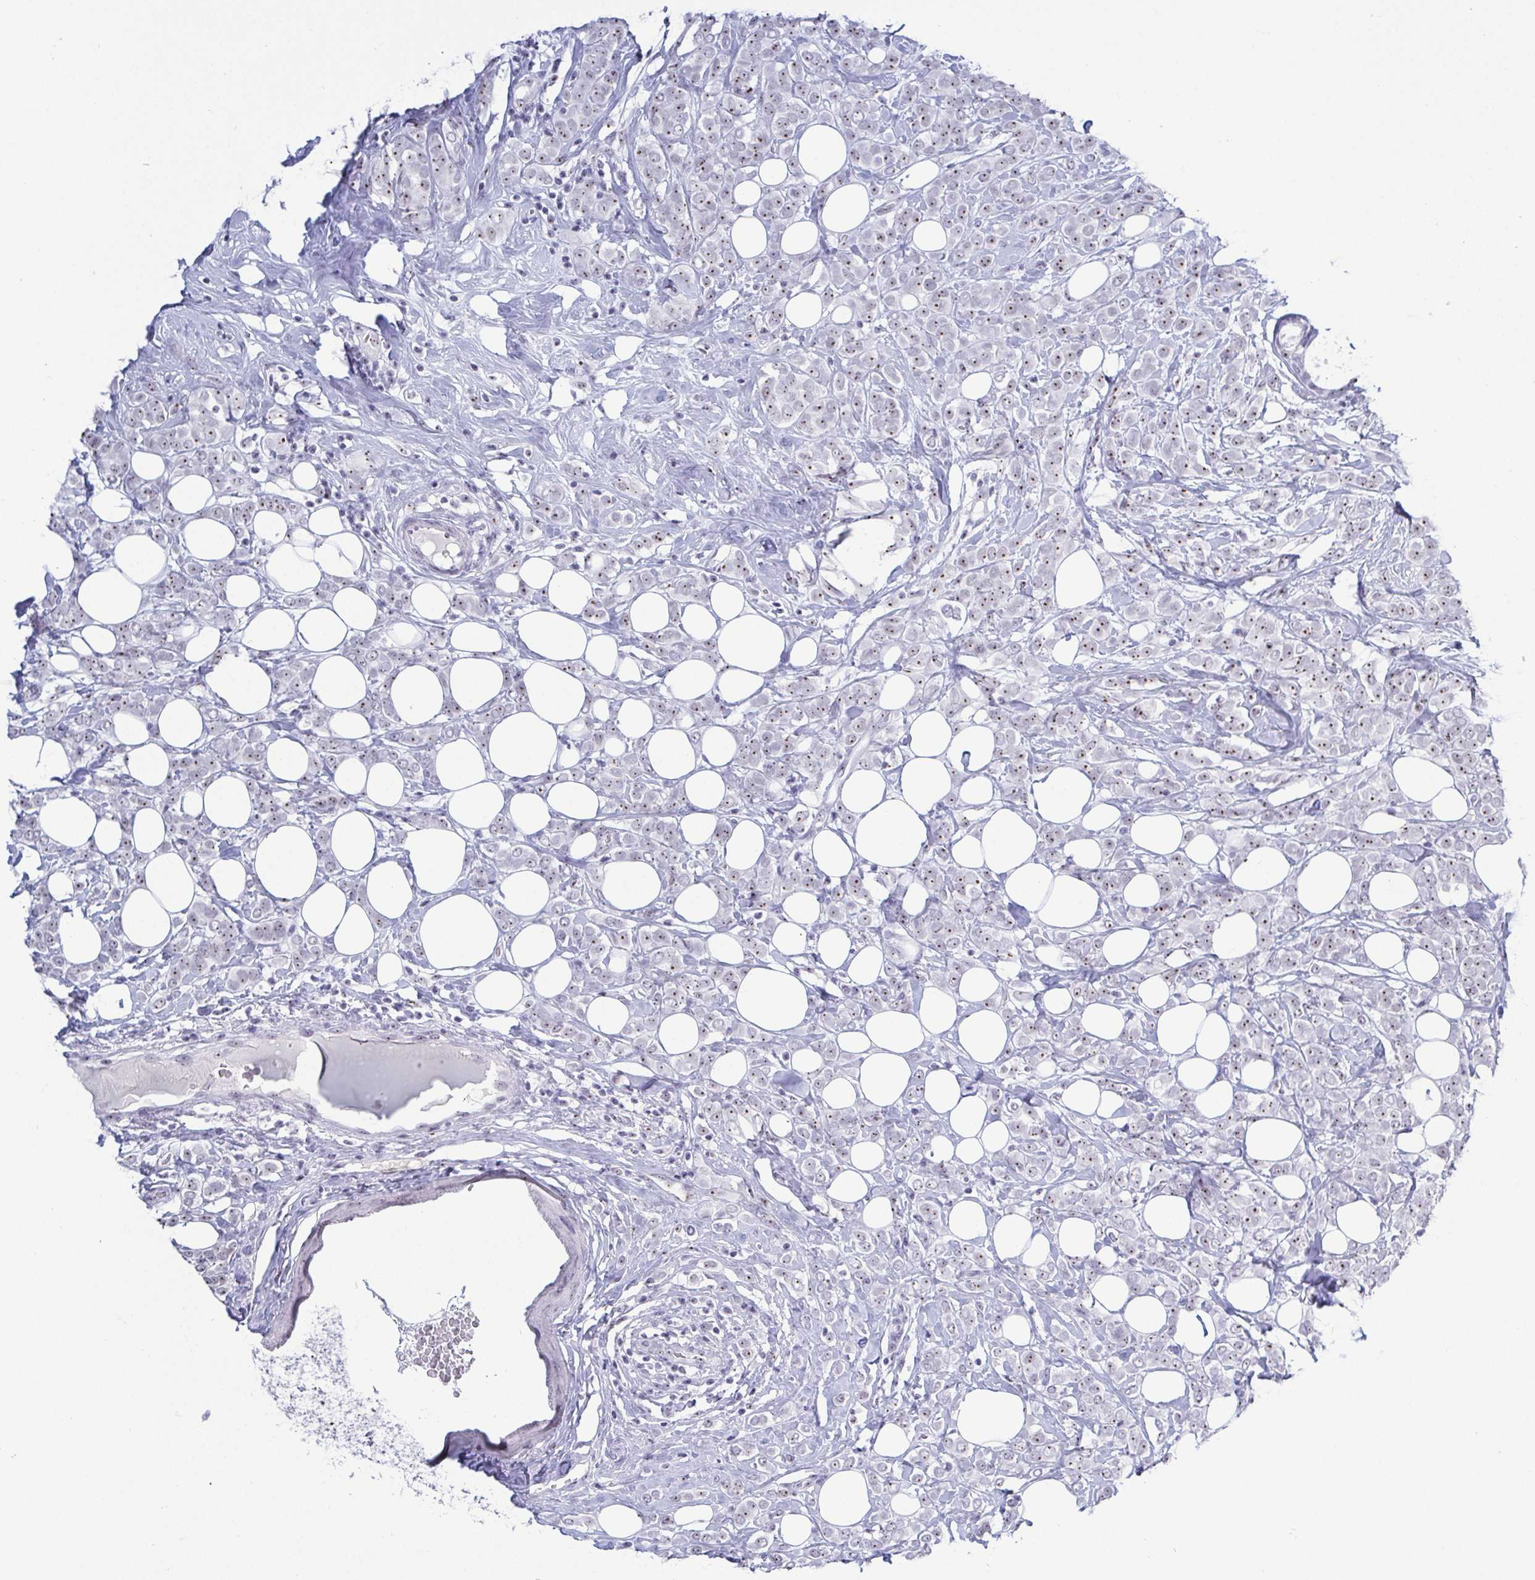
{"staining": {"intensity": "moderate", "quantity": "25%-75%", "location": "nuclear"}, "tissue": "breast cancer", "cell_type": "Tumor cells", "image_type": "cancer", "snomed": [{"axis": "morphology", "description": "Lobular carcinoma"}, {"axis": "topography", "description": "Breast"}], "caption": "DAB (3,3'-diaminobenzidine) immunohistochemical staining of lobular carcinoma (breast) shows moderate nuclear protein expression in about 25%-75% of tumor cells. (Stains: DAB (3,3'-diaminobenzidine) in brown, nuclei in blue, Microscopy: brightfield microscopy at high magnification).", "gene": "BZW1", "patient": {"sex": "female", "age": 49}}